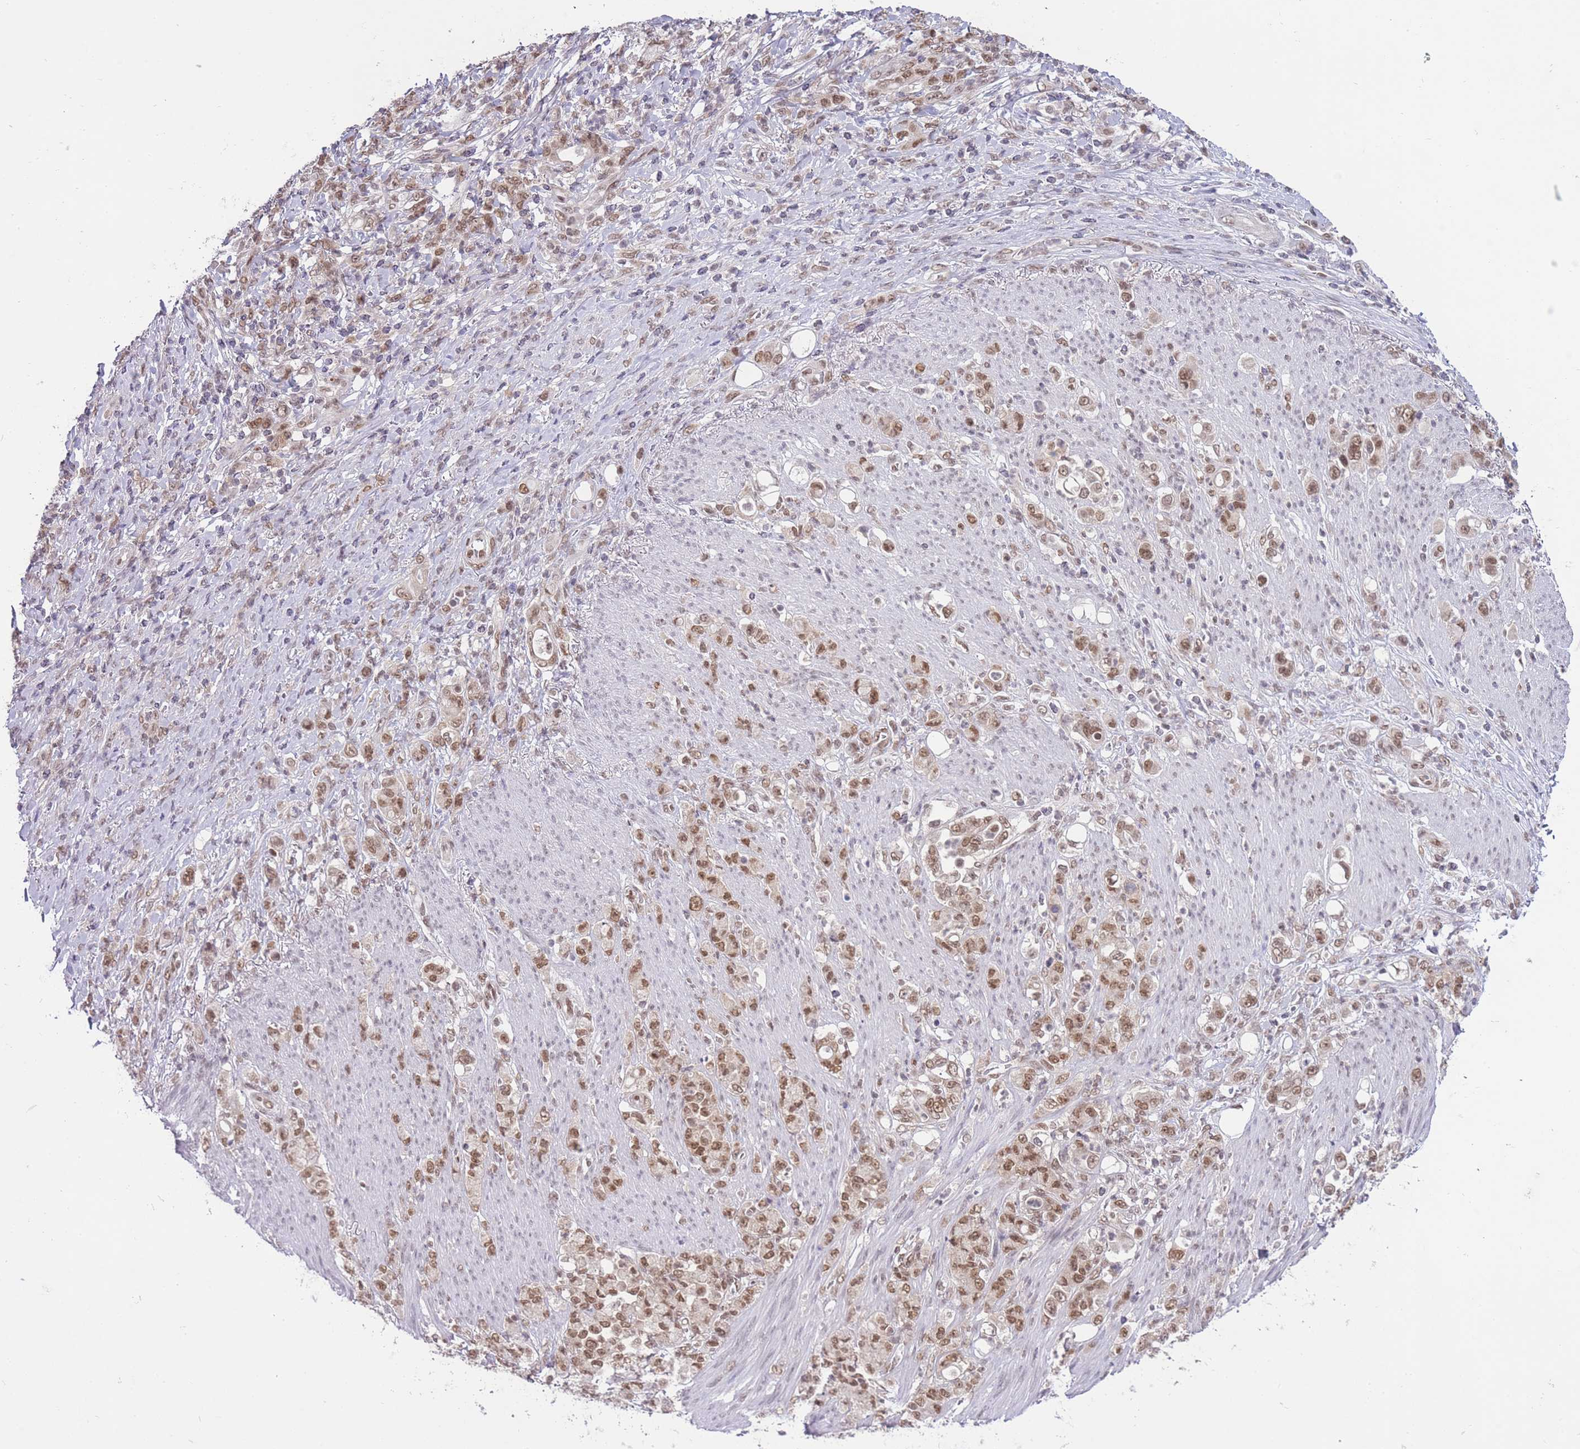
{"staining": {"intensity": "moderate", "quantity": ">75%", "location": "nuclear"}, "tissue": "stomach cancer", "cell_type": "Tumor cells", "image_type": "cancer", "snomed": [{"axis": "morphology", "description": "Normal tissue, NOS"}, {"axis": "morphology", "description": "Adenocarcinoma, NOS"}, {"axis": "topography", "description": "Stomach"}], "caption": "Approximately >75% of tumor cells in human stomach cancer exhibit moderate nuclear protein positivity as visualized by brown immunohistochemical staining.", "gene": "TMED3", "patient": {"sex": "female", "age": 79}}